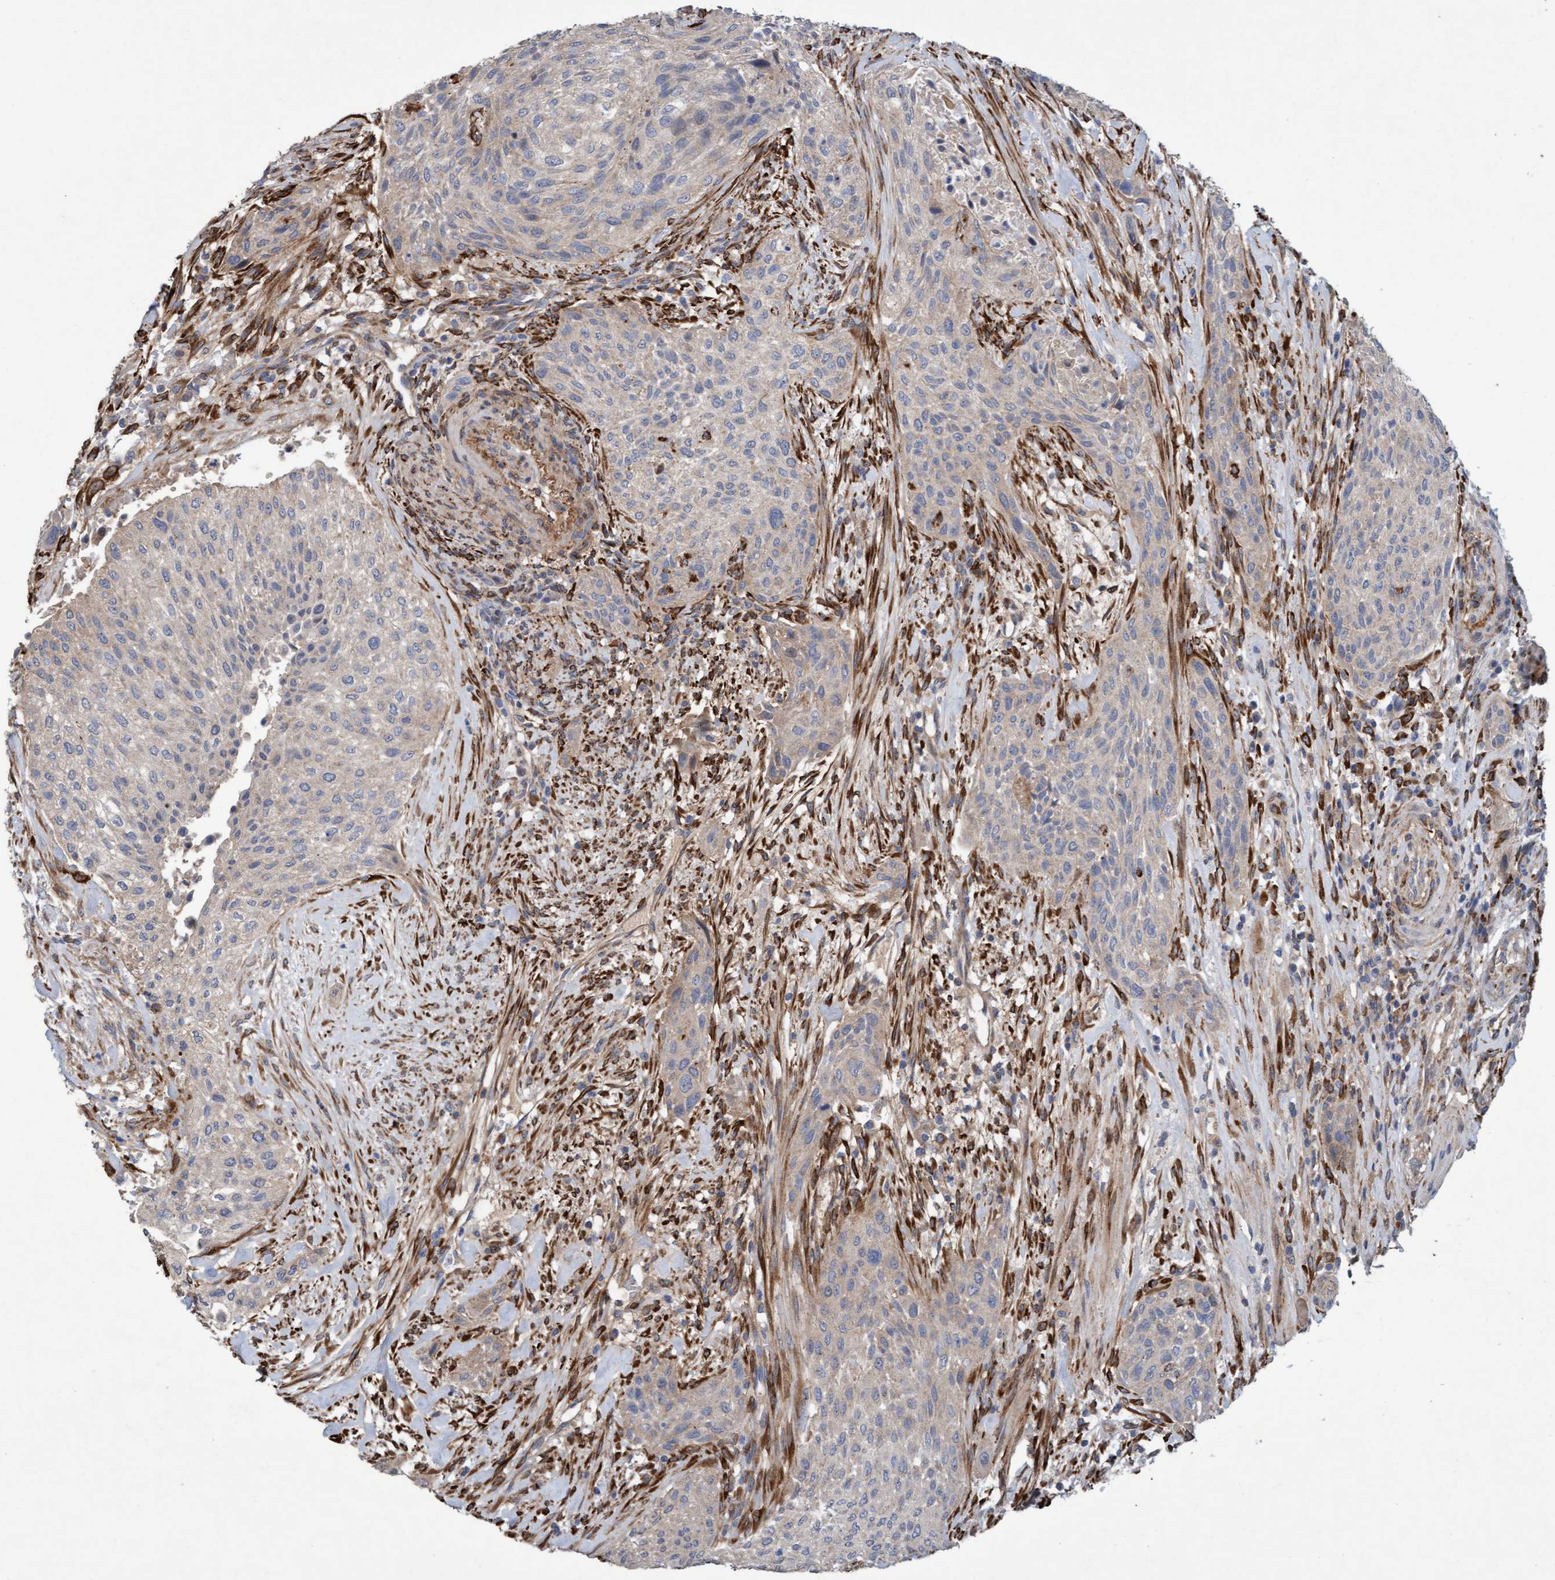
{"staining": {"intensity": "weak", "quantity": "<25%", "location": "cytoplasmic/membranous"}, "tissue": "urothelial cancer", "cell_type": "Tumor cells", "image_type": "cancer", "snomed": [{"axis": "morphology", "description": "Urothelial carcinoma, Low grade"}, {"axis": "morphology", "description": "Urothelial carcinoma, High grade"}, {"axis": "topography", "description": "Urinary bladder"}], "caption": "Immunohistochemistry of urothelial cancer demonstrates no expression in tumor cells. (DAB (3,3'-diaminobenzidine) immunohistochemistry, high magnification).", "gene": "DDHD2", "patient": {"sex": "male", "age": 35}}